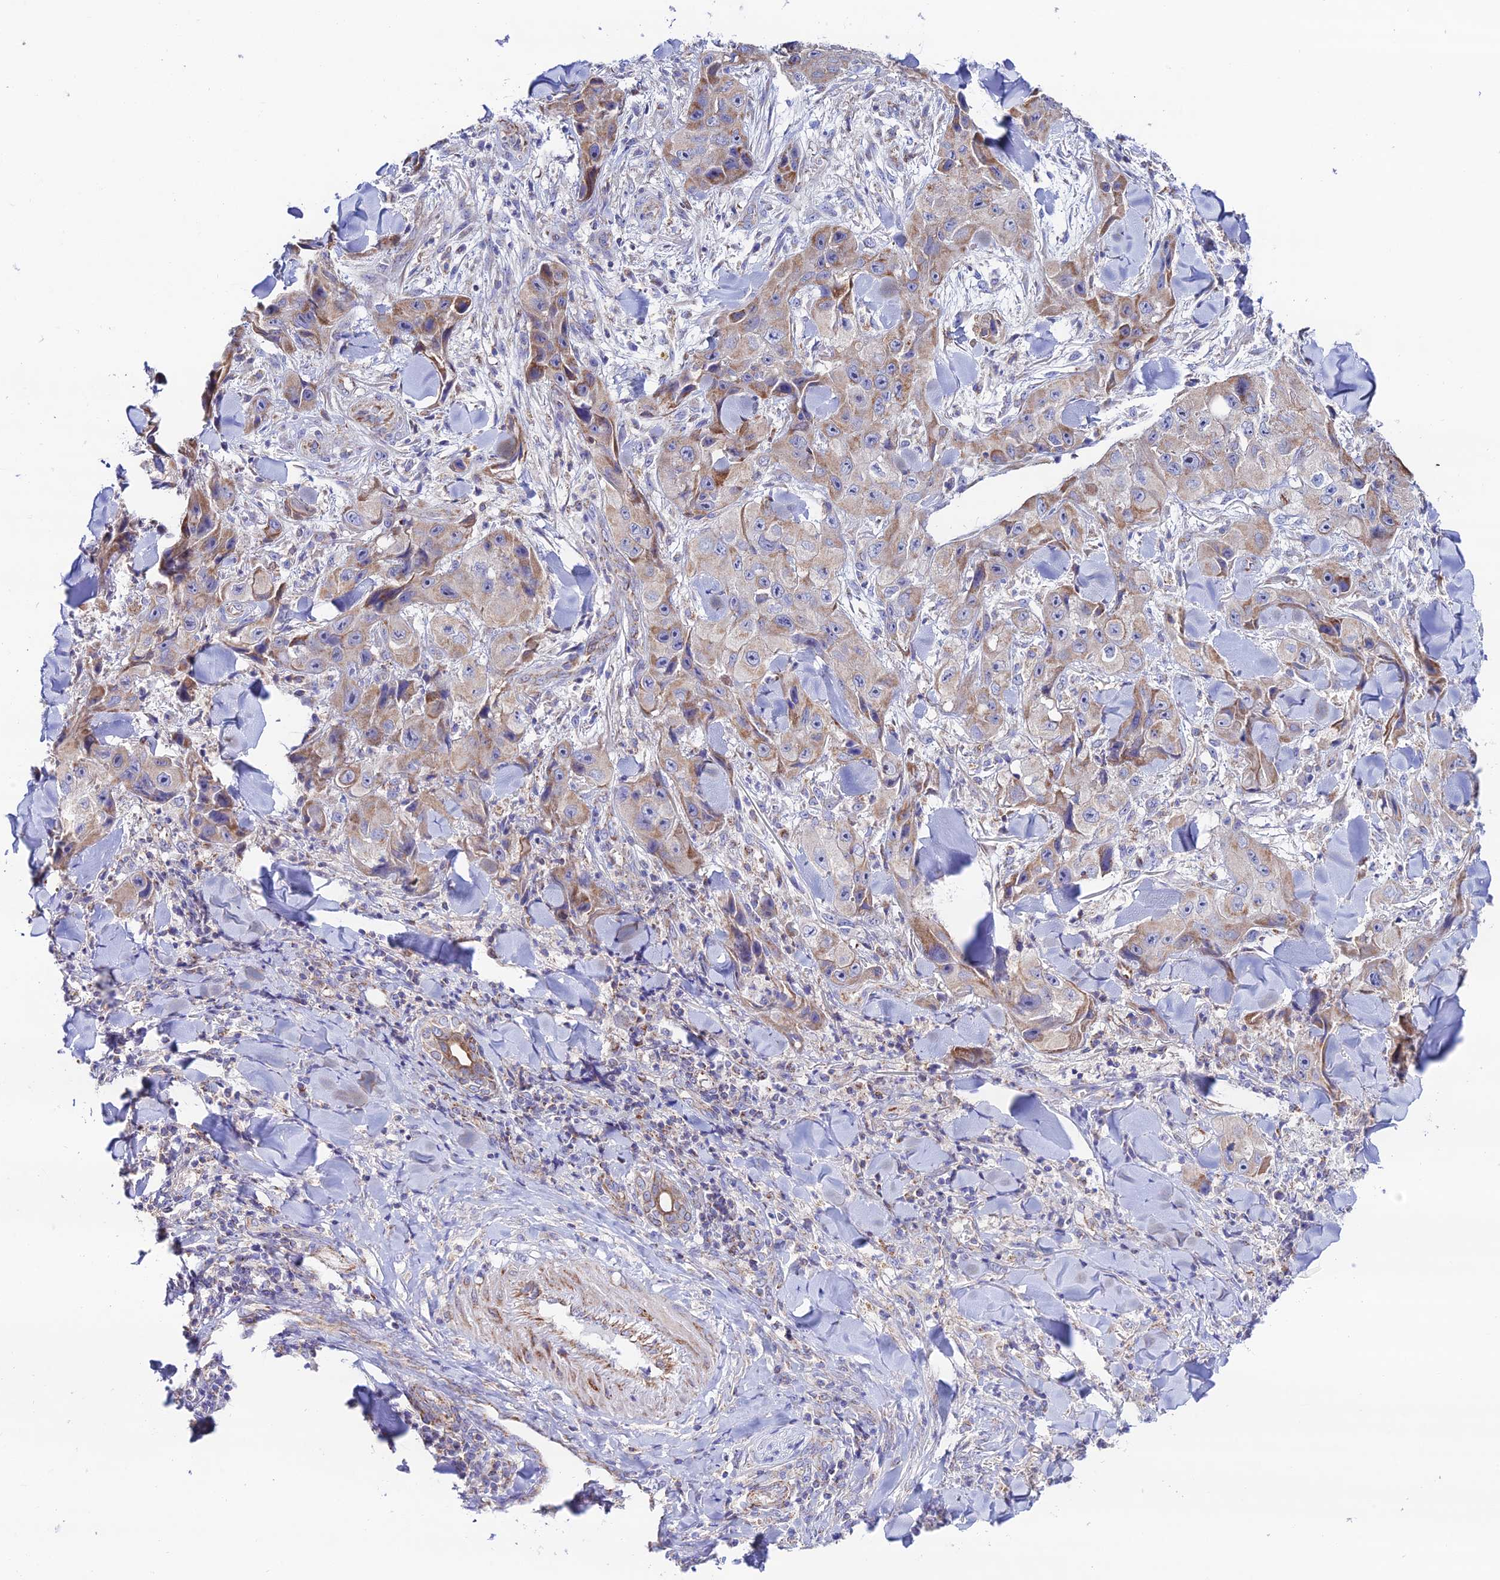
{"staining": {"intensity": "moderate", "quantity": "25%-75%", "location": "cytoplasmic/membranous"}, "tissue": "skin cancer", "cell_type": "Tumor cells", "image_type": "cancer", "snomed": [{"axis": "morphology", "description": "Squamous cell carcinoma, NOS"}, {"axis": "topography", "description": "Skin"}, {"axis": "topography", "description": "Subcutis"}], "caption": "Tumor cells show medium levels of moderate cytoplasmic/membranous positivity in about 25%-75% of cells in skin squamous cell carcinoma. Nuclei are stained in blue.", "gene": "HSDL2", "patient": {"sex": "male", "age": 73}}